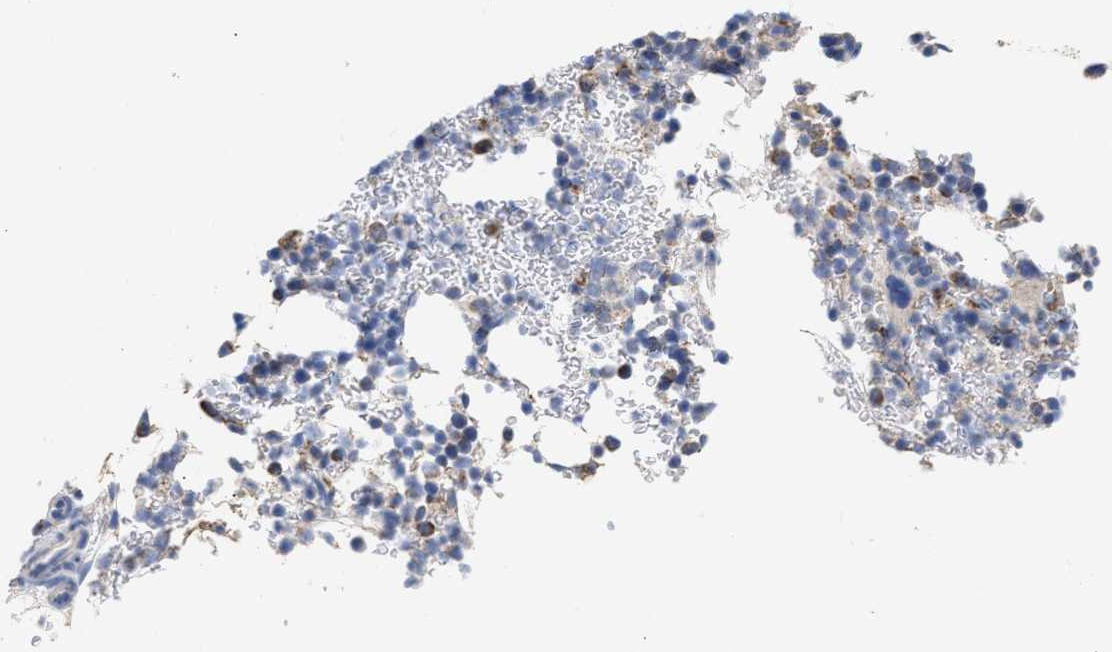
{"staining": {"intensity": "moderate", "quantity": "<25%", "location": "cytoplasmic/membranous"}, "tissue": "bone marrow", "cell_type": "Hematopoietic cells", "image_type": "normal", "snomed": [{"axis": "morphology", "description": "Normal tissue, NOS"}, {"axis": "topography", "description": "Bone marrow"}], "caption": "Protein staining of unremarkable bone marrow displays moderate cytoplasmic/membranous positivity in about <25% of hematopoietic cells. The staining is performed using DAB brown chromogen to label protein expression. The nuclei are counter-stained blue using hematoxylin.", "gene": "ACOT13", "patient": {"sex": "female", "age": 81}}